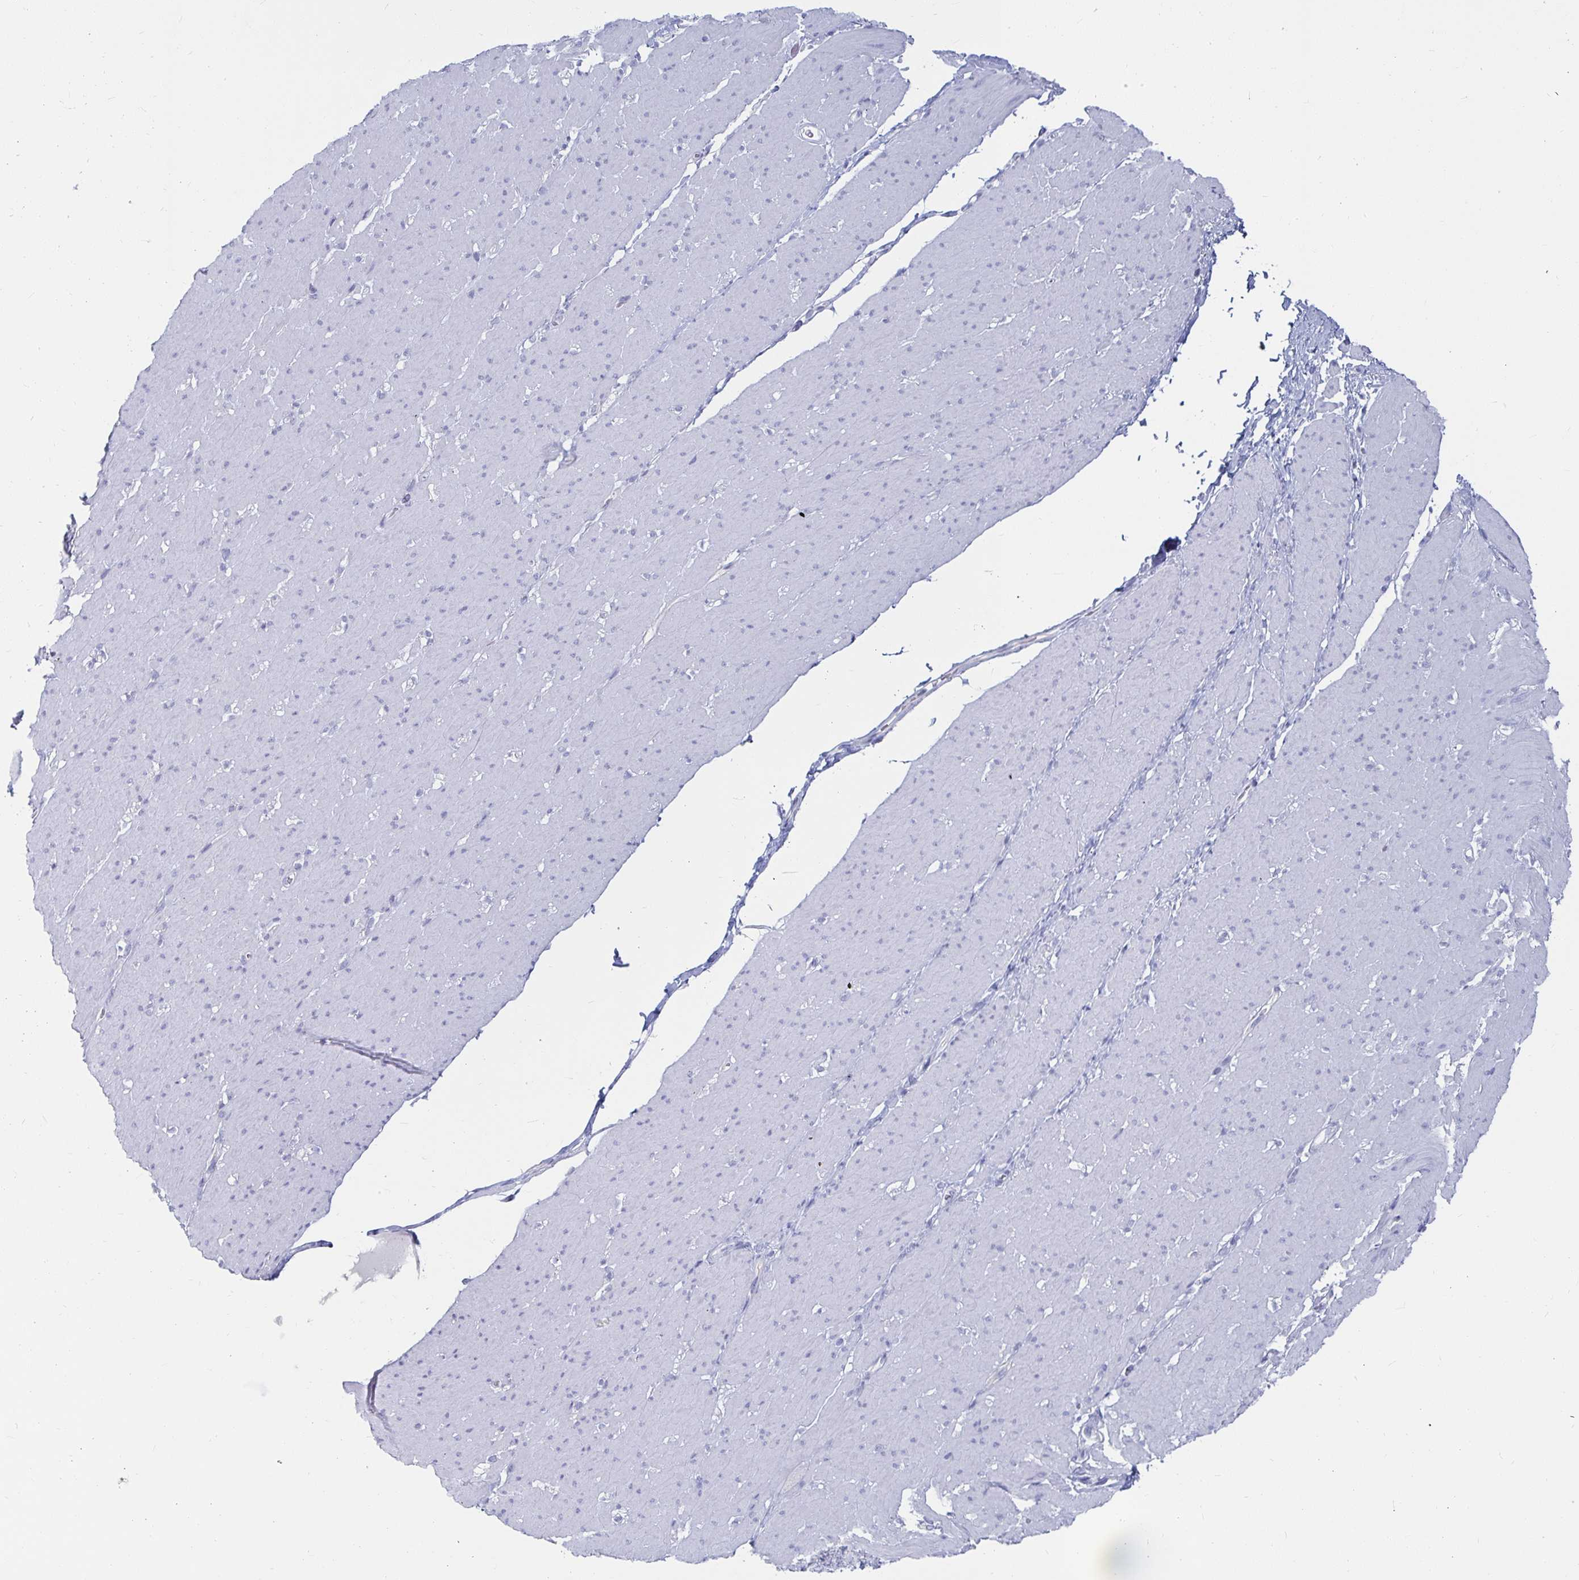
{"staining": {"intensity": "negative", "quantity": "none", "location": "none"}, "tissue": "smooth muscle", "cell_type": "Smooth muscle cells", "image_type": "normal", "snomed": [{"axis": "morphology", "description": "Normal tissue, NOS"}, {"axis": "topography", "description": "Smooth muscle"}, {"axis": "topography", "description": "Rectum"}], "caption": "High power microscopy image of an immunohistochemistry (IHC) histopathology image of benign smooth muscle, revealing no significant positivity in smooth muscle cells. (Immunohistochemistry (ihc), brightfield microscopy, high magnification).", "gene": "CA9", "patient": {"sex": "male", "age": 53}}